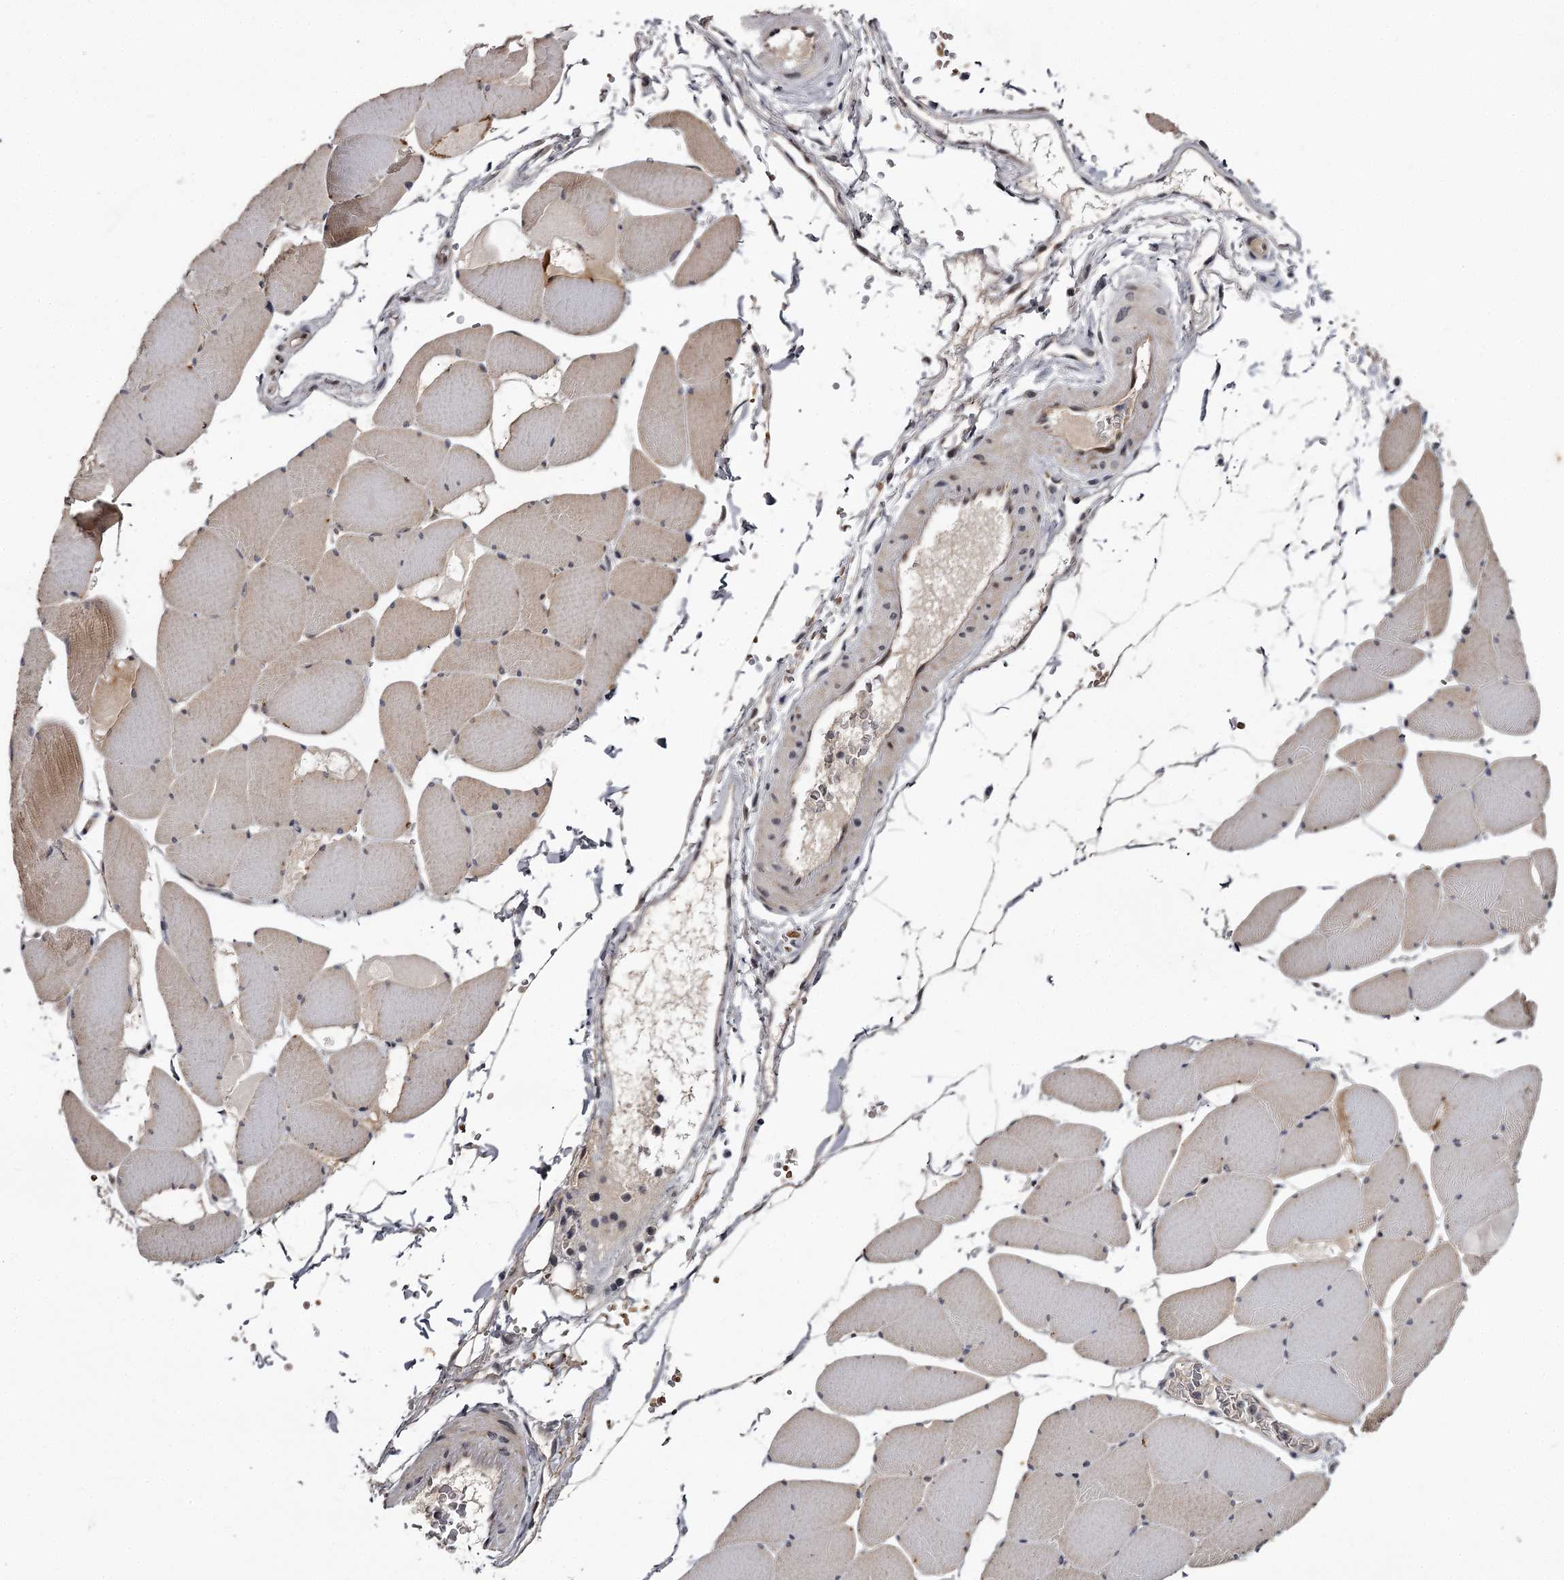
{"staining": {"intensity": "weak", "quantity": "25%-75%", "location": "cytoplasmic/membranous"}, "tissue": "skeletal muscle", "cell_type": "Myocytes", "image_type": "normal", "snomed": [{"axis": "morphology", "description": "Normal tissue, NOS"}, {"axis": "topography", "description": "Skeletal muscle"}, {"axis": "topography", "description": "Head-Neck"}], "caption": "Immunohistochemical staining of normal human skeletal muscle reveals weak cytoplasmic/membranous protein staining in approximately 25%-75% of myocytes.", "gene": "RNF44", "patient": {"sex": "male", "age": 66}}